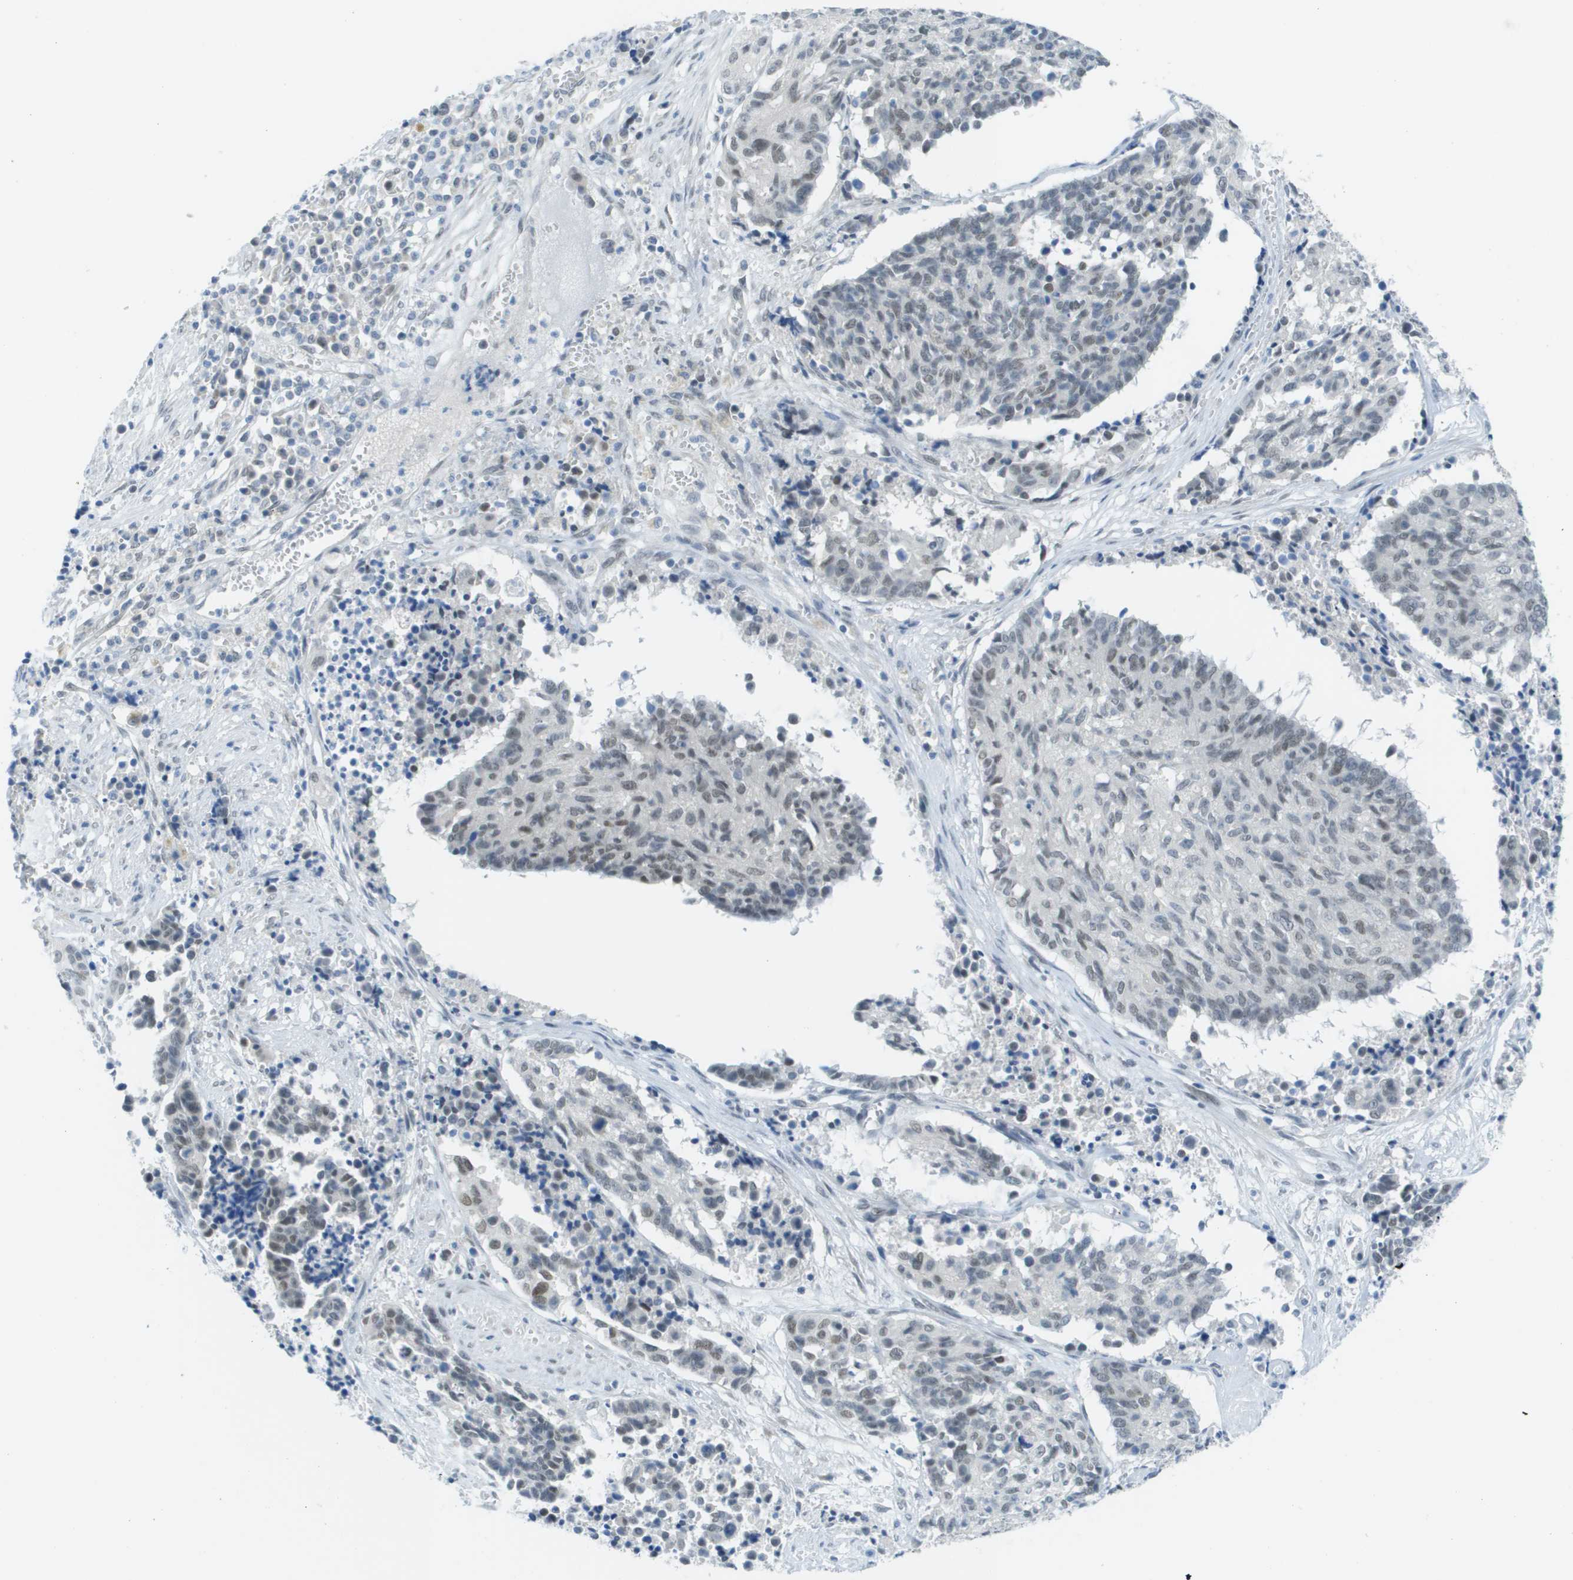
{"staining": {"intensity": "weak", "quantity": "<25%", "location": "nuclear"}, "tissue": "cervical cancer", "cell_type": "Tumor cells", "image_type": "cancer", "snomed": [{"axis": "morphology", "description": "Squamous cell carcinoma, NOS"}, {"axis": "topography", "description": "Cervix"}], "caption": "Cervical cancer (squamous cell carcinoma) was stained to show a protein in brown. There is no significant expression in tumor cells. The staining was performed using DAB (3,3'-diaminobenzidine) to visualize the protein expression in brown, while the nuclei were stained in blue with hematoxylin (Magnification: 20x).", "gene": "ARID1B", "patient": {"sex": "female", "age": 35}}